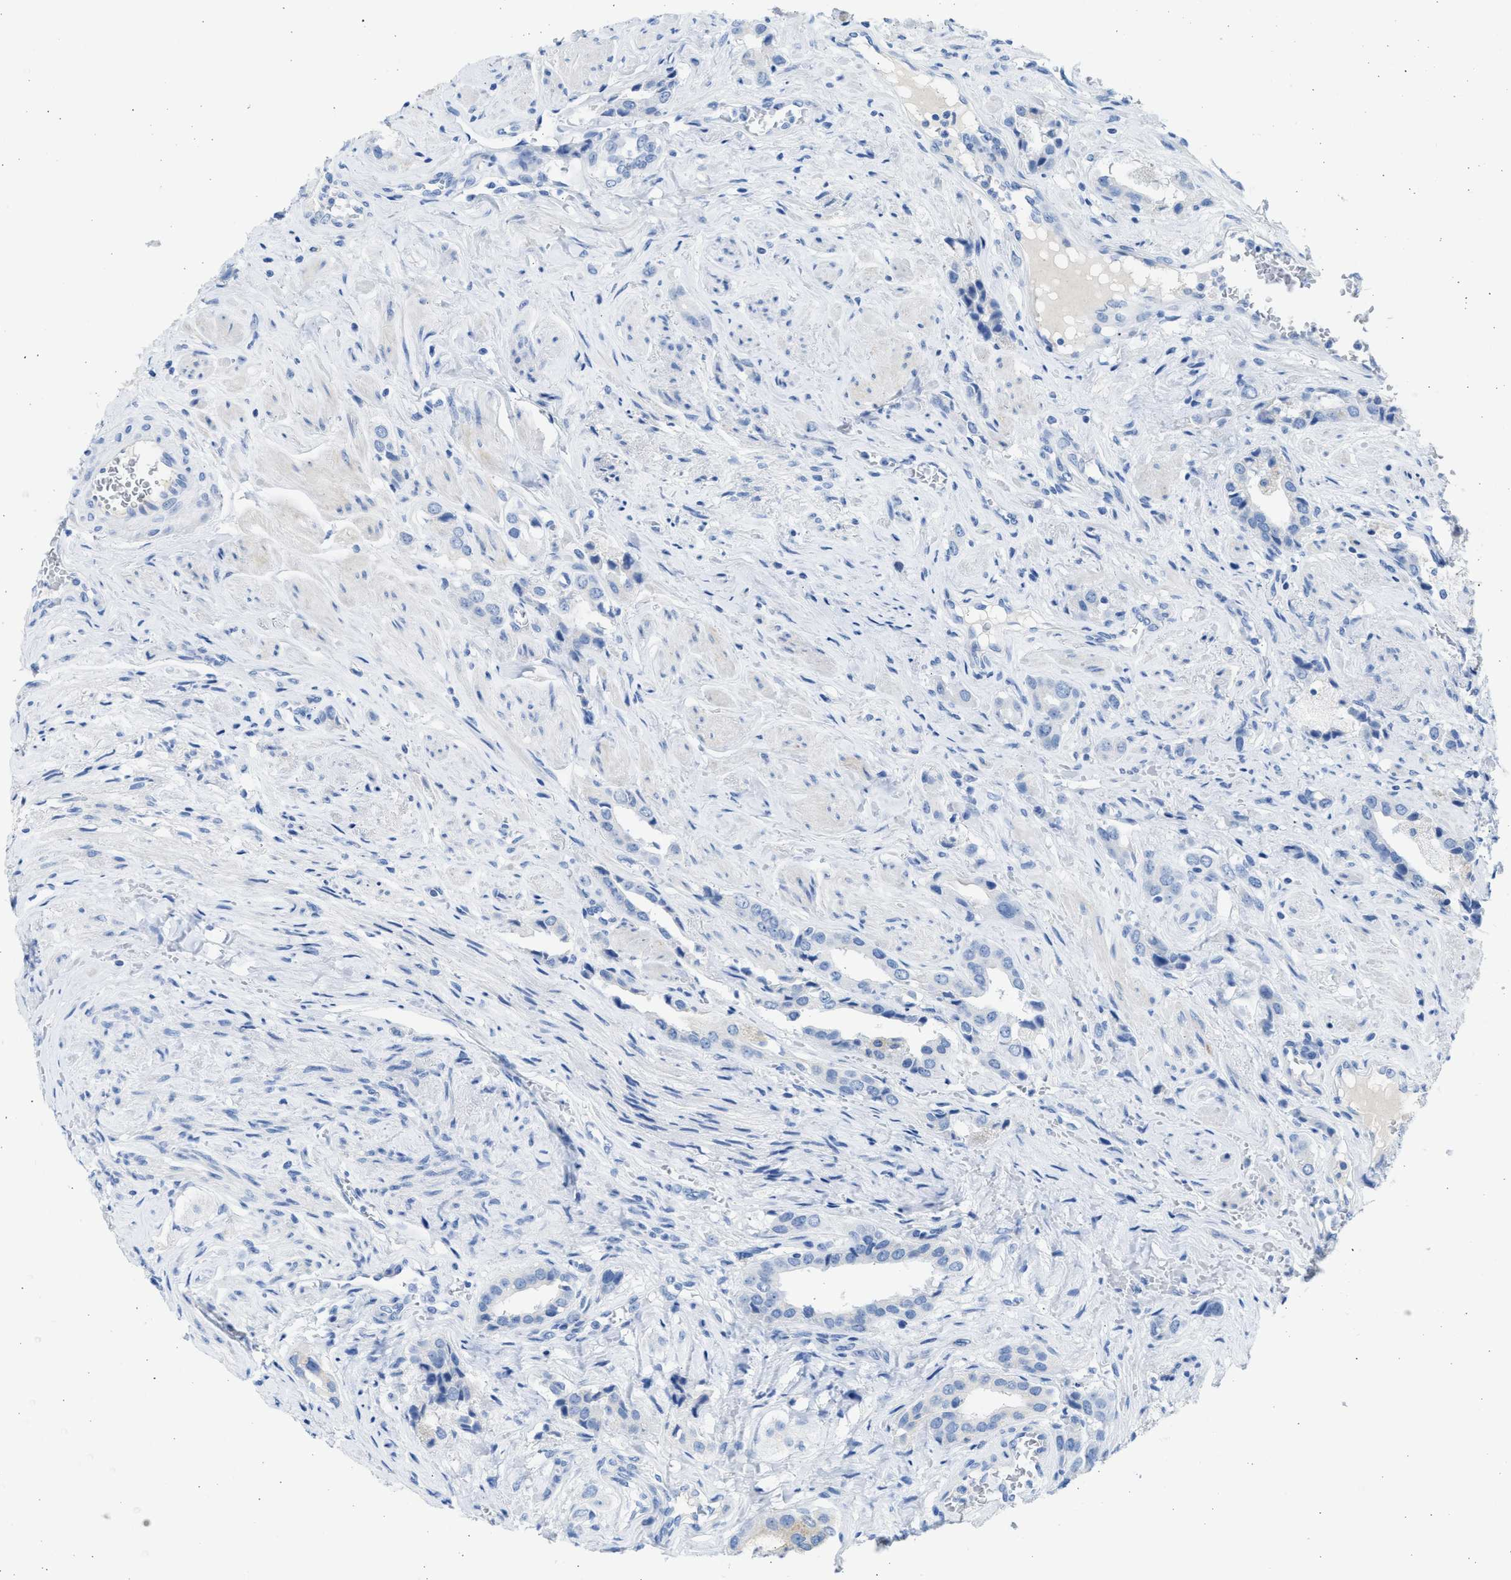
{"staining": {"intensity": "negative", "quantity": "none", "location": "none"}, "tissue": "prostate cancer", "cell_type": "Tumor cells", "image_type": "cancer", "snomed": [{"axis": "morphology", "description": "Adenocarcinoma, High grade"}, {"axis": "topography", "description": "Prostate"}], "caption": "IHC histopathology image of neoplastic tissue: human prostate cancer stained with DAB (3,3'-diaminobenzidine) shows no significant protein expression in tumor cells.", "gene": "SPATA3", "patient": {"sex": "male", "age": 52}}